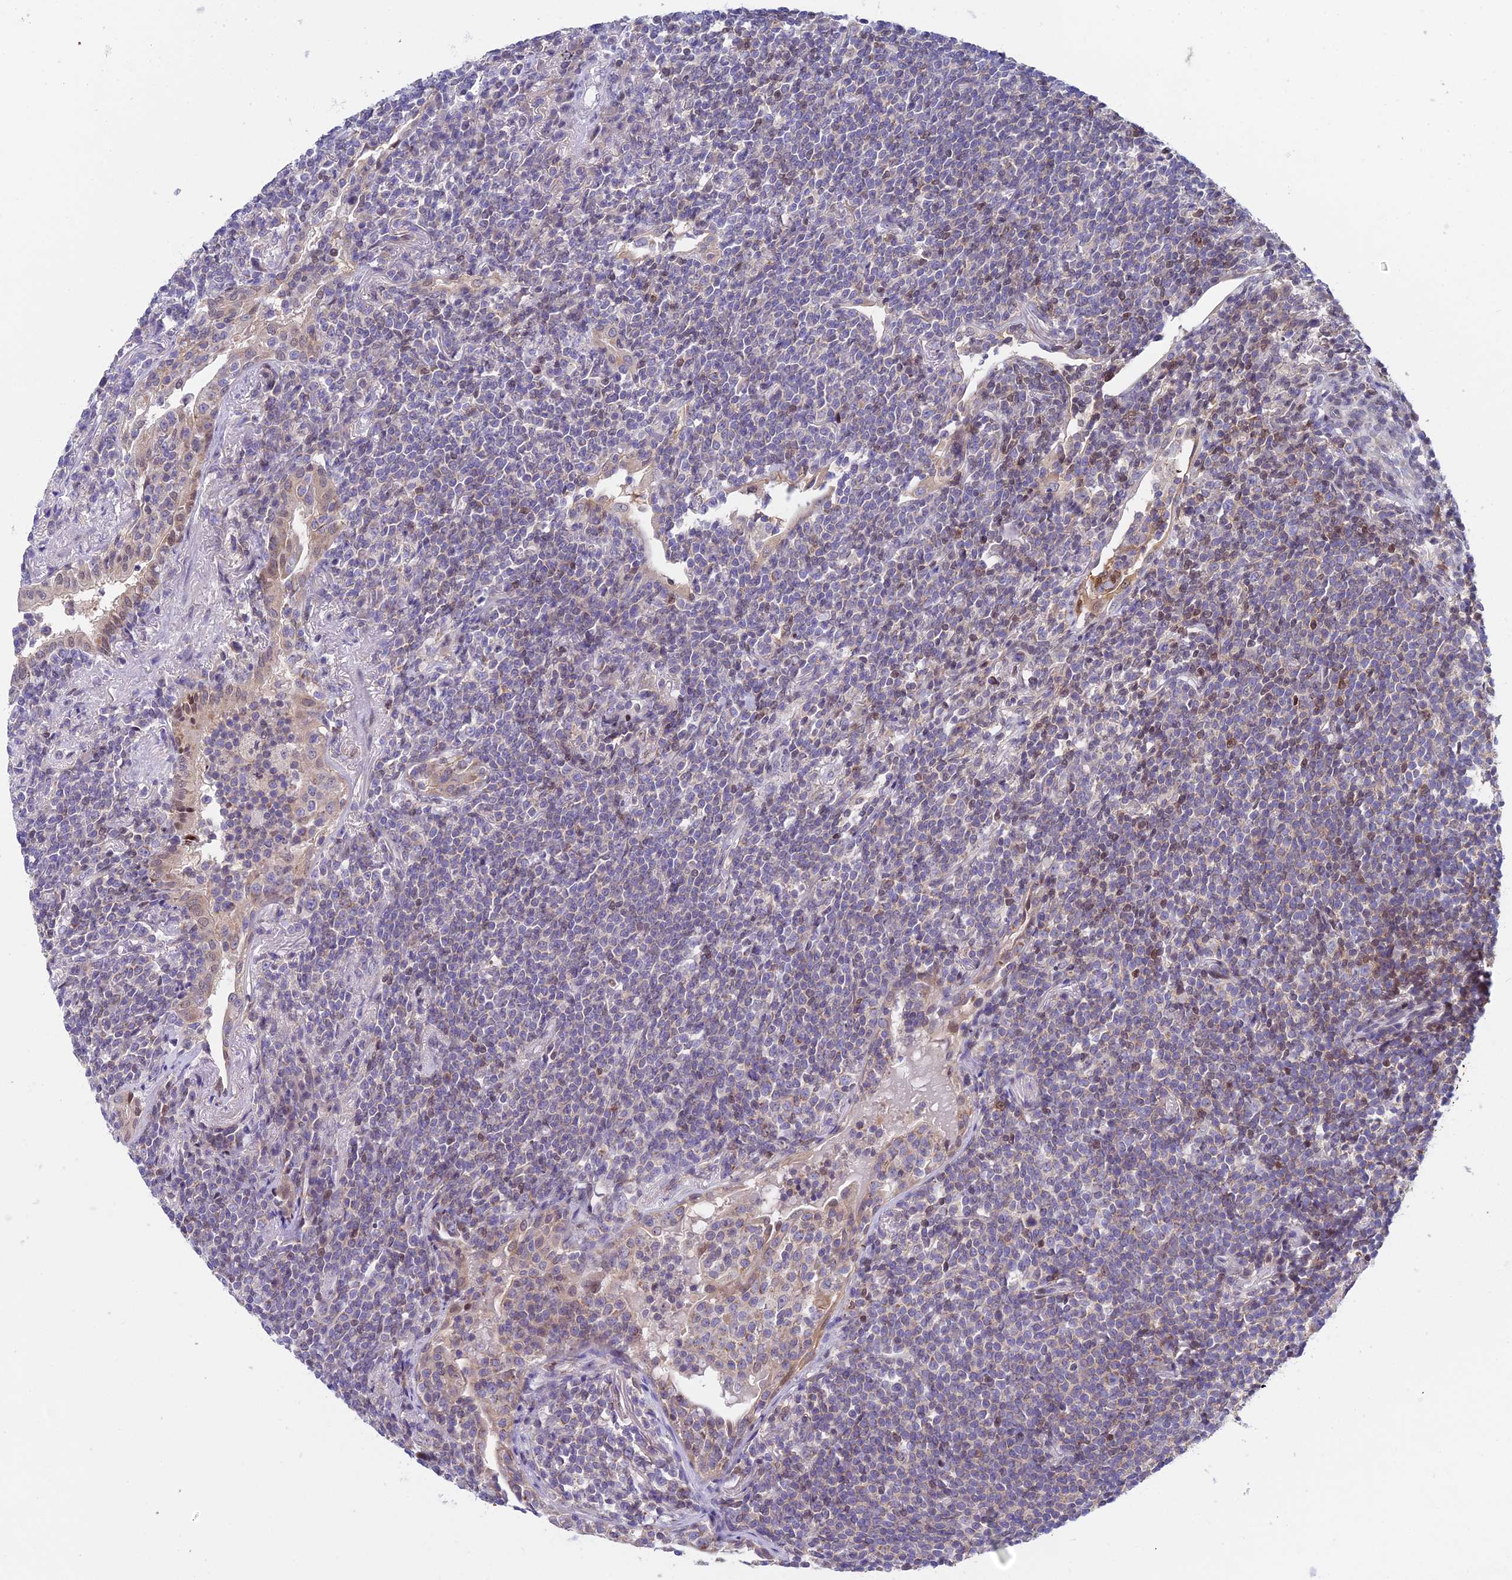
{"staining": {"intensity": "negative", "quantity": "none", "location": "none"}, "tissue": "lymphoma", "cell_type": "Tumor cells", "image_type": "cancer", "snomed": [{"axis": "morphology", "description": "Malignant lymphoma, non-Hodgkin's type, Low grade"}, {"axis": "topography", "description": "Lung"}], "caption": "IHC photomicrograph of lymphoma stained for a protein (brown), which displays no expression in tumor cells.", "gene": "ELOA2", "patient": {"sex": "female", "age": 71}}